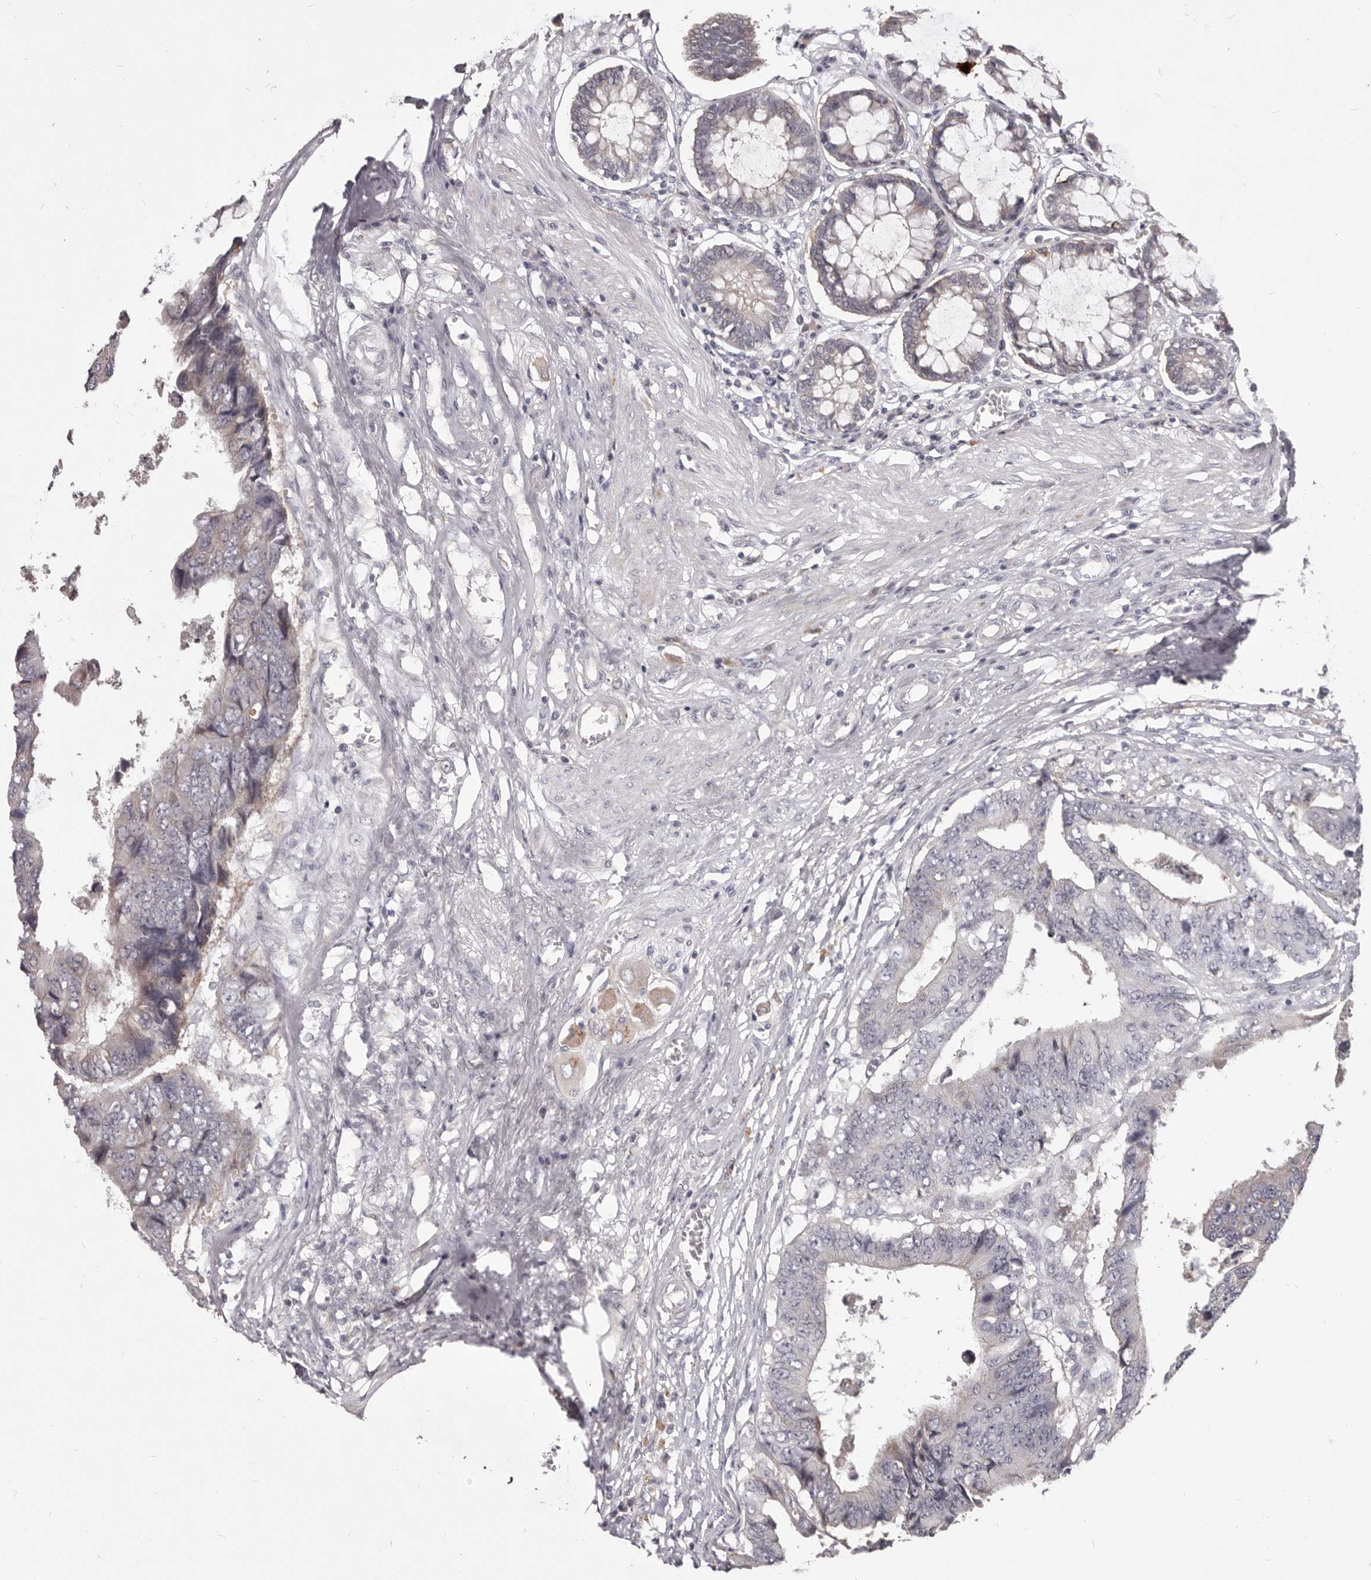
{"staining": {"intensity": "negative", "quantity": "none", "location": "none"}, "tissue": "colorectal cancer", "cell_type": "Tumor cells", "image_type": "cancer", "snomed": [{"axis": "morphology", "description": "Adenocarcinoma, NOS"}, {"axis": "topography", "description": "Rectum"}], "caption": "This image is of colorectal adenocarcinoma stained with IHC to label a protein in brown with the nuclei are counter-stained blue. There is no positivity in tumor cells.", "gene": "GARNL3", "patient": {"sex": "male", "age": 84}}